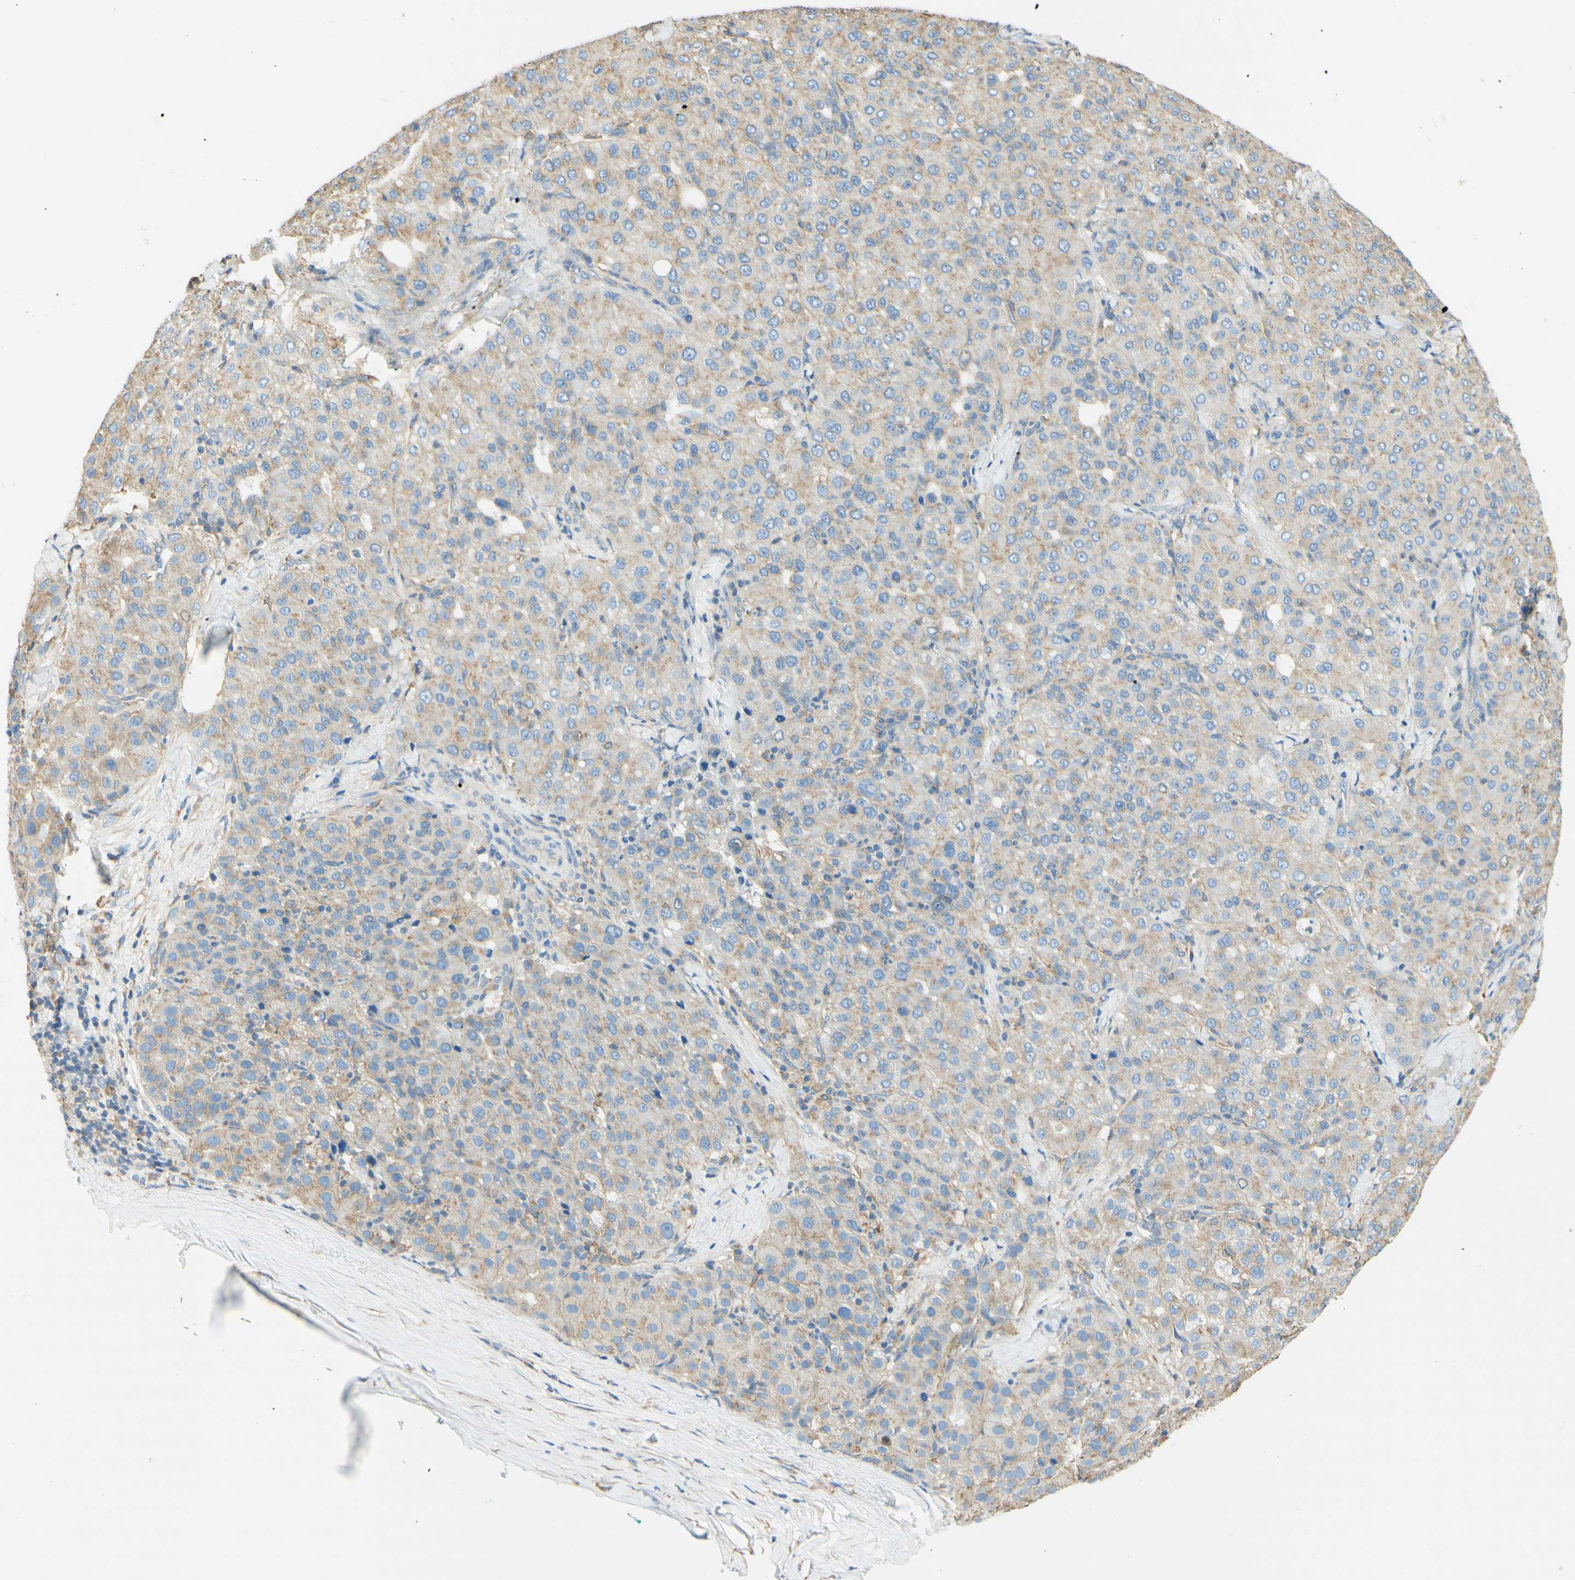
{"staining": {"intensity": "weak", "quantity": ">75%", "location": "cytoplasmic/membranous"}, "tissue": "liver cancer", "cell_type": "Tumor cells", "image_type": "cancer", "snomed": [{"axis": "morphology", "description": "Carcinoma, Hepatocellular, NOS"}, {"axis": "topography", "description": "Liver"}], "caption": "The histopathology image reveals a brown stain indicating the presence of a protein in the cytoplasmic/membranous of tumor cells in liver hepatocellular carcinoma.", "gene": "CLTC", "patient": {"sex": "male", "age": 65}}